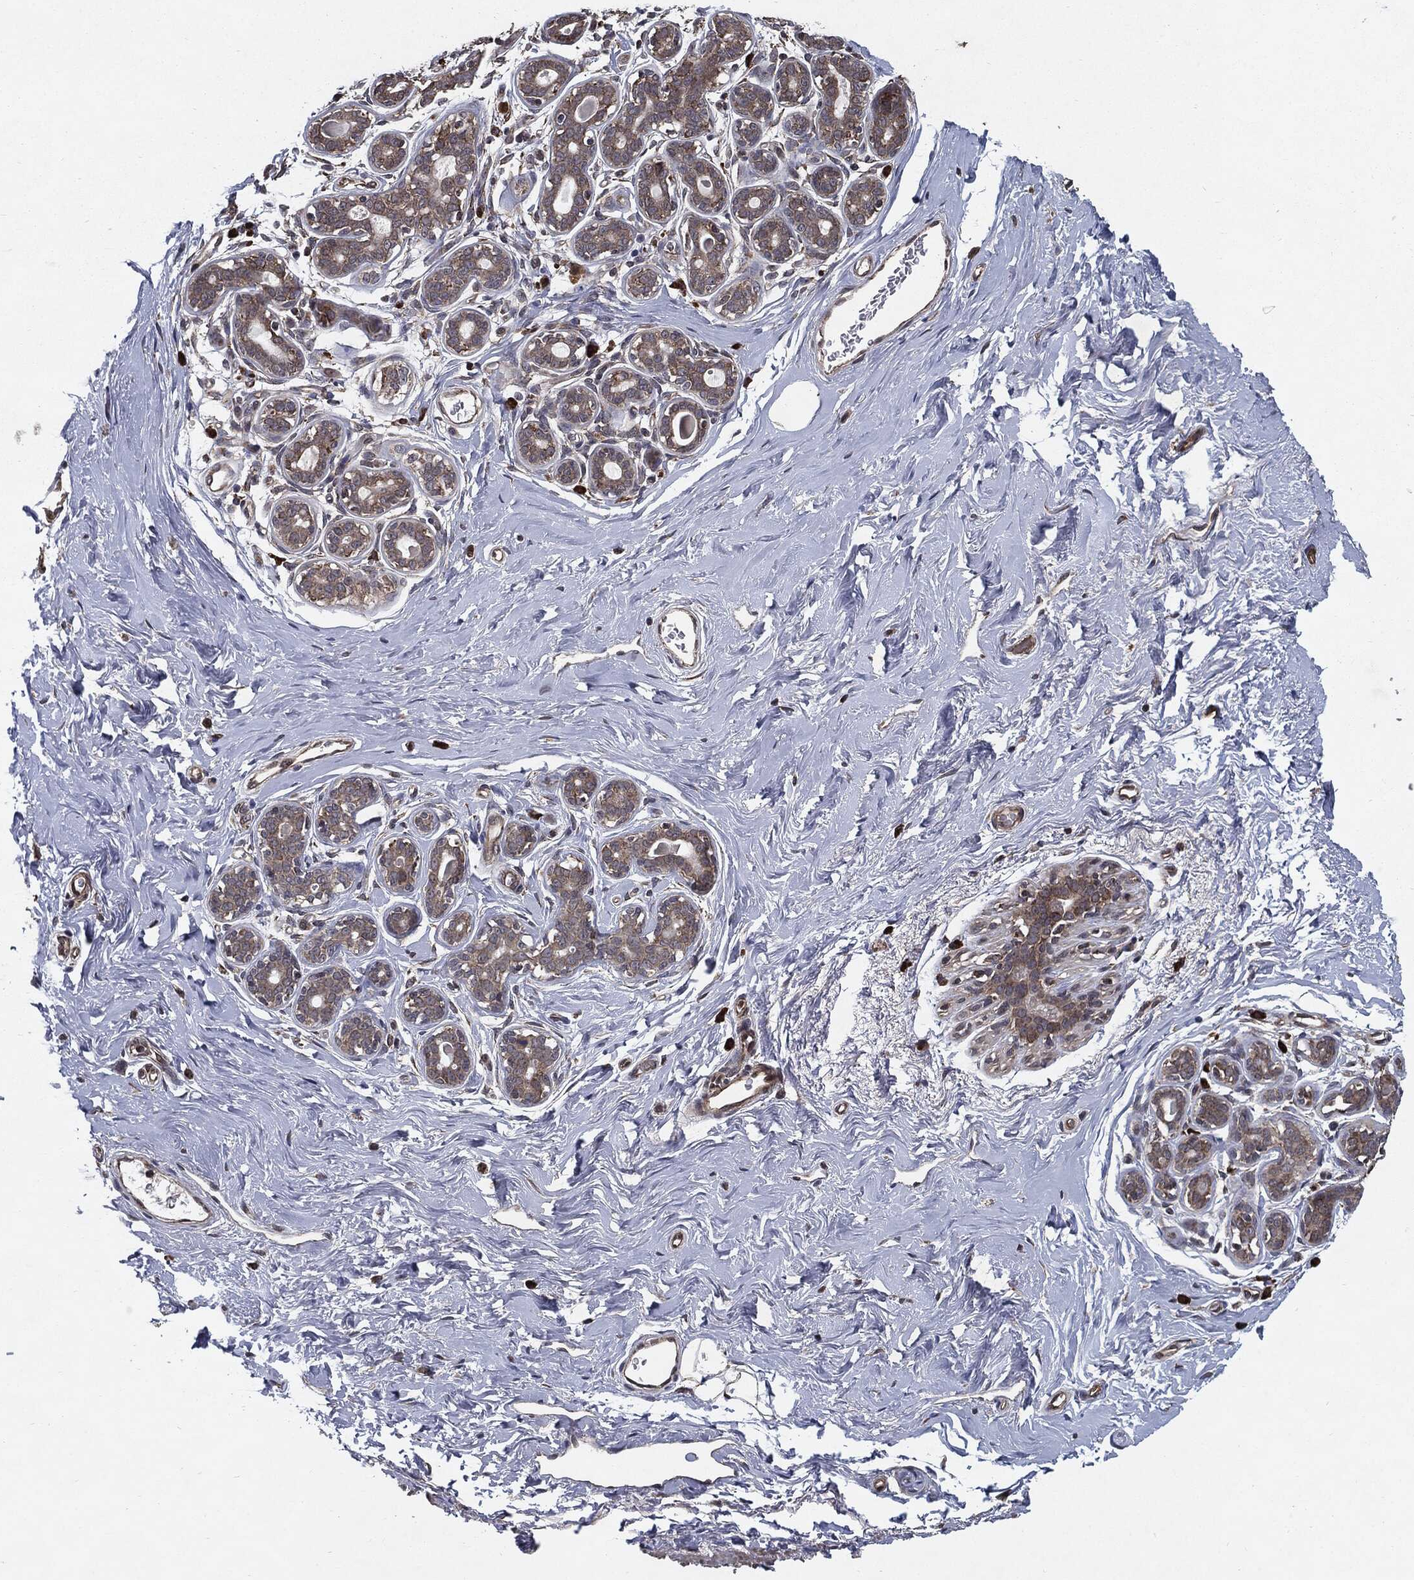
{"staining": {"intensity": "negative", "quantity": "none", "location": "none"}, "tissue": "breast", "cell_type": "Adipocytes", "image_type": "normal", "snomed": [{"axis": "morphology", "description": "Normal tissue, NOS"}, {"axis": "topography", "description": "Skin"}, {"axis": "topography", "description": "Breast"}], "caption": "Immunohistochemistry histopathology image of unremarkable human breast stained for a protein (brown), which demonstrates no positivity in adipocytes.", "gene": "HDAC5", "patient": {"sex": "female", "age": 43}}